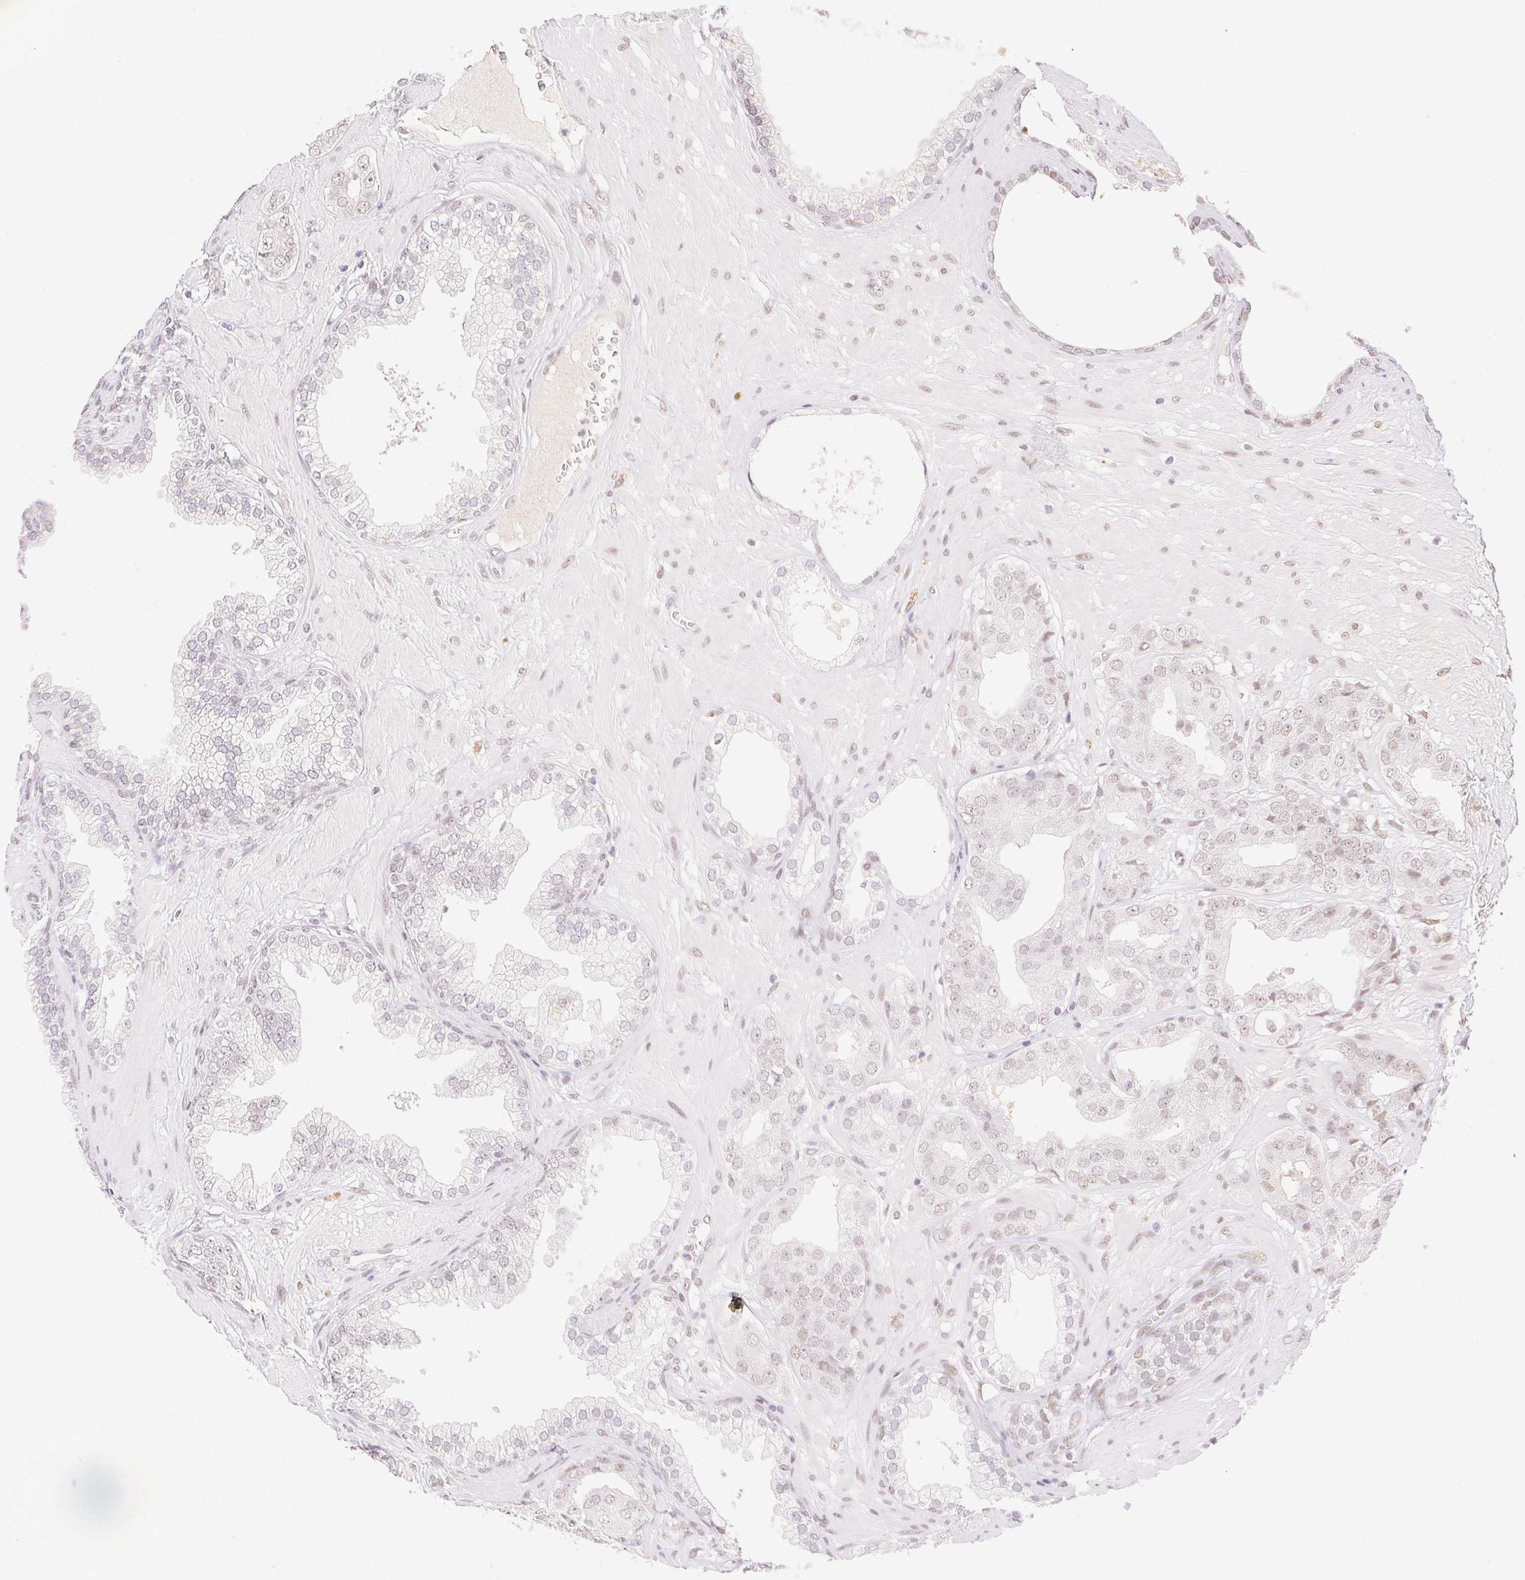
{"staining": {"intensity": "moderate", "quantity": "<25%", "location": "nuclear"}, "tissue": "prostate cancer", "cell_type": "Tumor cells", "image_type": "cancer", "snomed": [{"axis": "morphology", "description": "Adenocarcinoma, Low grade"}, {"axis": "topography", "description": "Prostate"}], "caption": "Immunohistochemistry of low-grade adenocarcinoma (prostate) reveals low levels of moderate nuclear expression in about <25% of tumor cells.", "gene": "H2AZ2", "patient": {"sex": "male", "age": 60}}